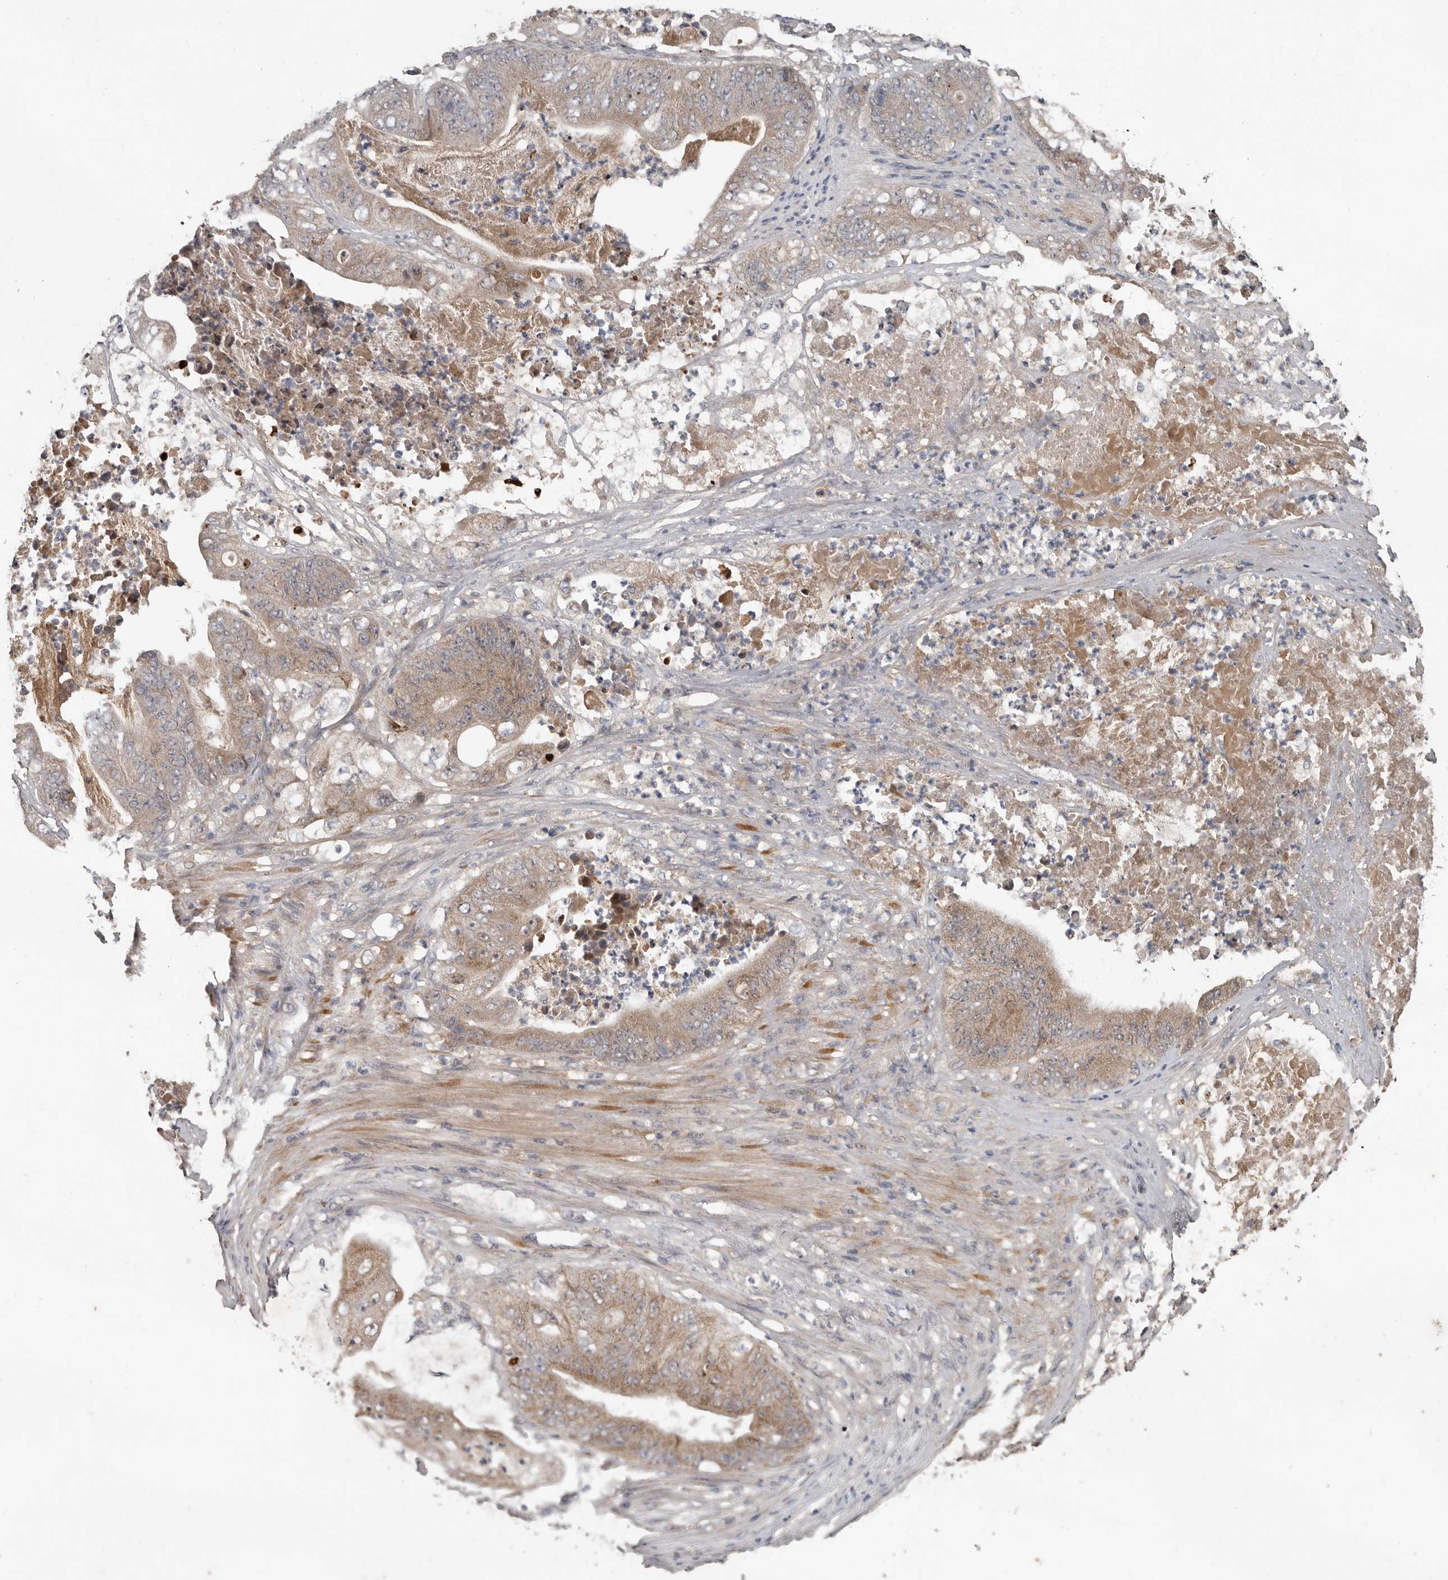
{"staining": {"intensity": "weak", "quantity": ">75%", "location": "cytoplasmic/membranous"}, "tissue": "stomach cancer", "cell_type": "Tumor cells", "image_type": "cancer", "snomed": [{"axis": "morphology", "description": "Adenocarcinoma, NOS"}, {"axis": "topography", "description": "Stomach"}], "caption": "This image shows IHC staining of stomach adenocarcinoma, with low weak cytoplasmic/membranous positivity in about >75% of tumor cells.", "gene": "DNAJB4", "patient": {"sex": "female", "age": 73}}